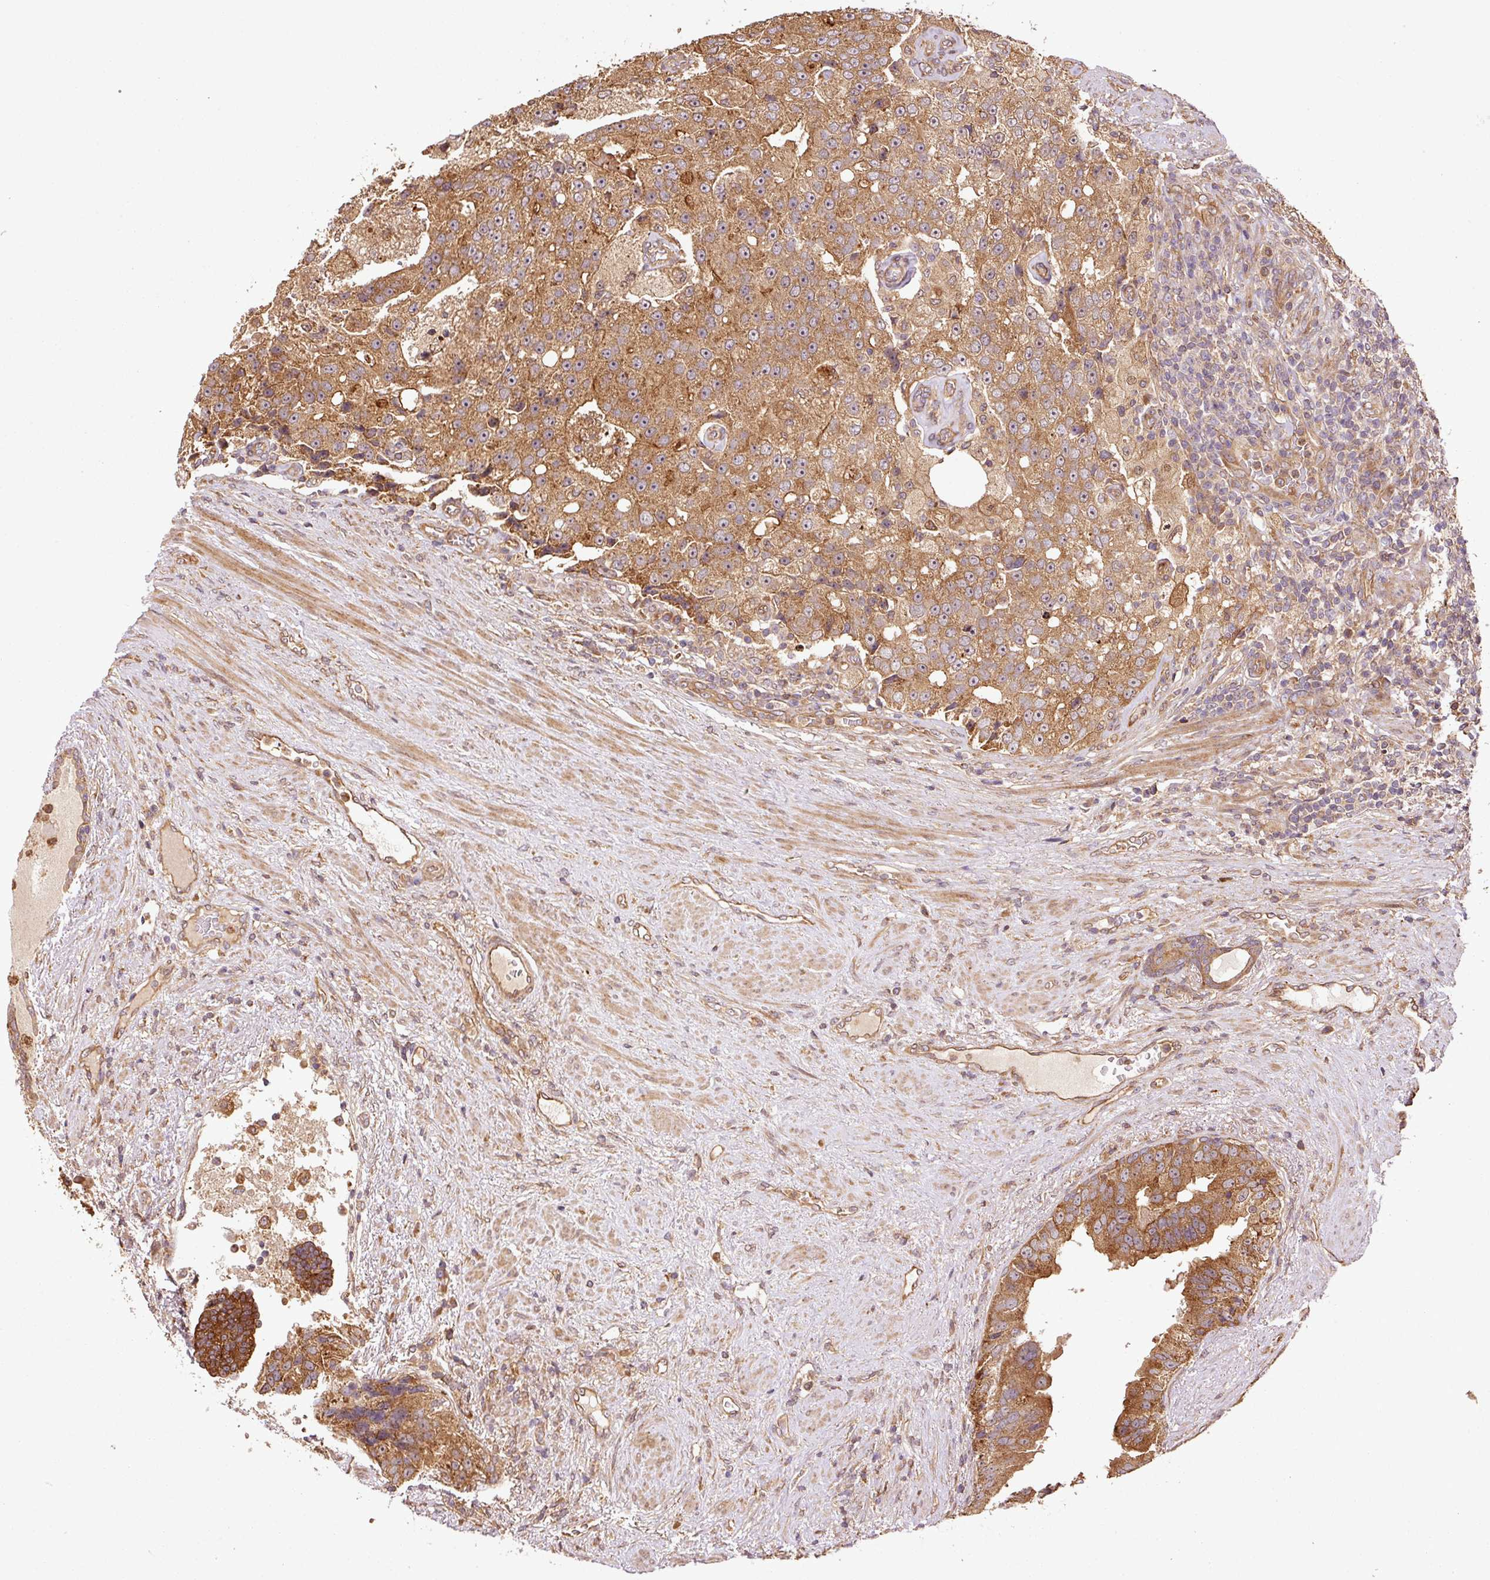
{"staining": {"intensity": "moderate", "quantity": ">75%", "location": "cytoplasmic/membranous"}, "tissue": "prostate cancer", "cell_type": "Tumor cells", "image_type": "cancer", "snomed": [{"axis": "morphology", "description": "Adenocarcinoma, High grade"}, {"axis": "topography", "description": "Prostate"}], "caption": "Immunohistochemistry (IHC) image of prostate cancer (adenocarcinoma (high-grade)) stained for a protein (brown), which reveals medium levels of moderate cytoplasmic/membranous expression in about >75% of tumor cells.", "gene": "OXER1", "patient": {"sex": "male", "age": 70}}